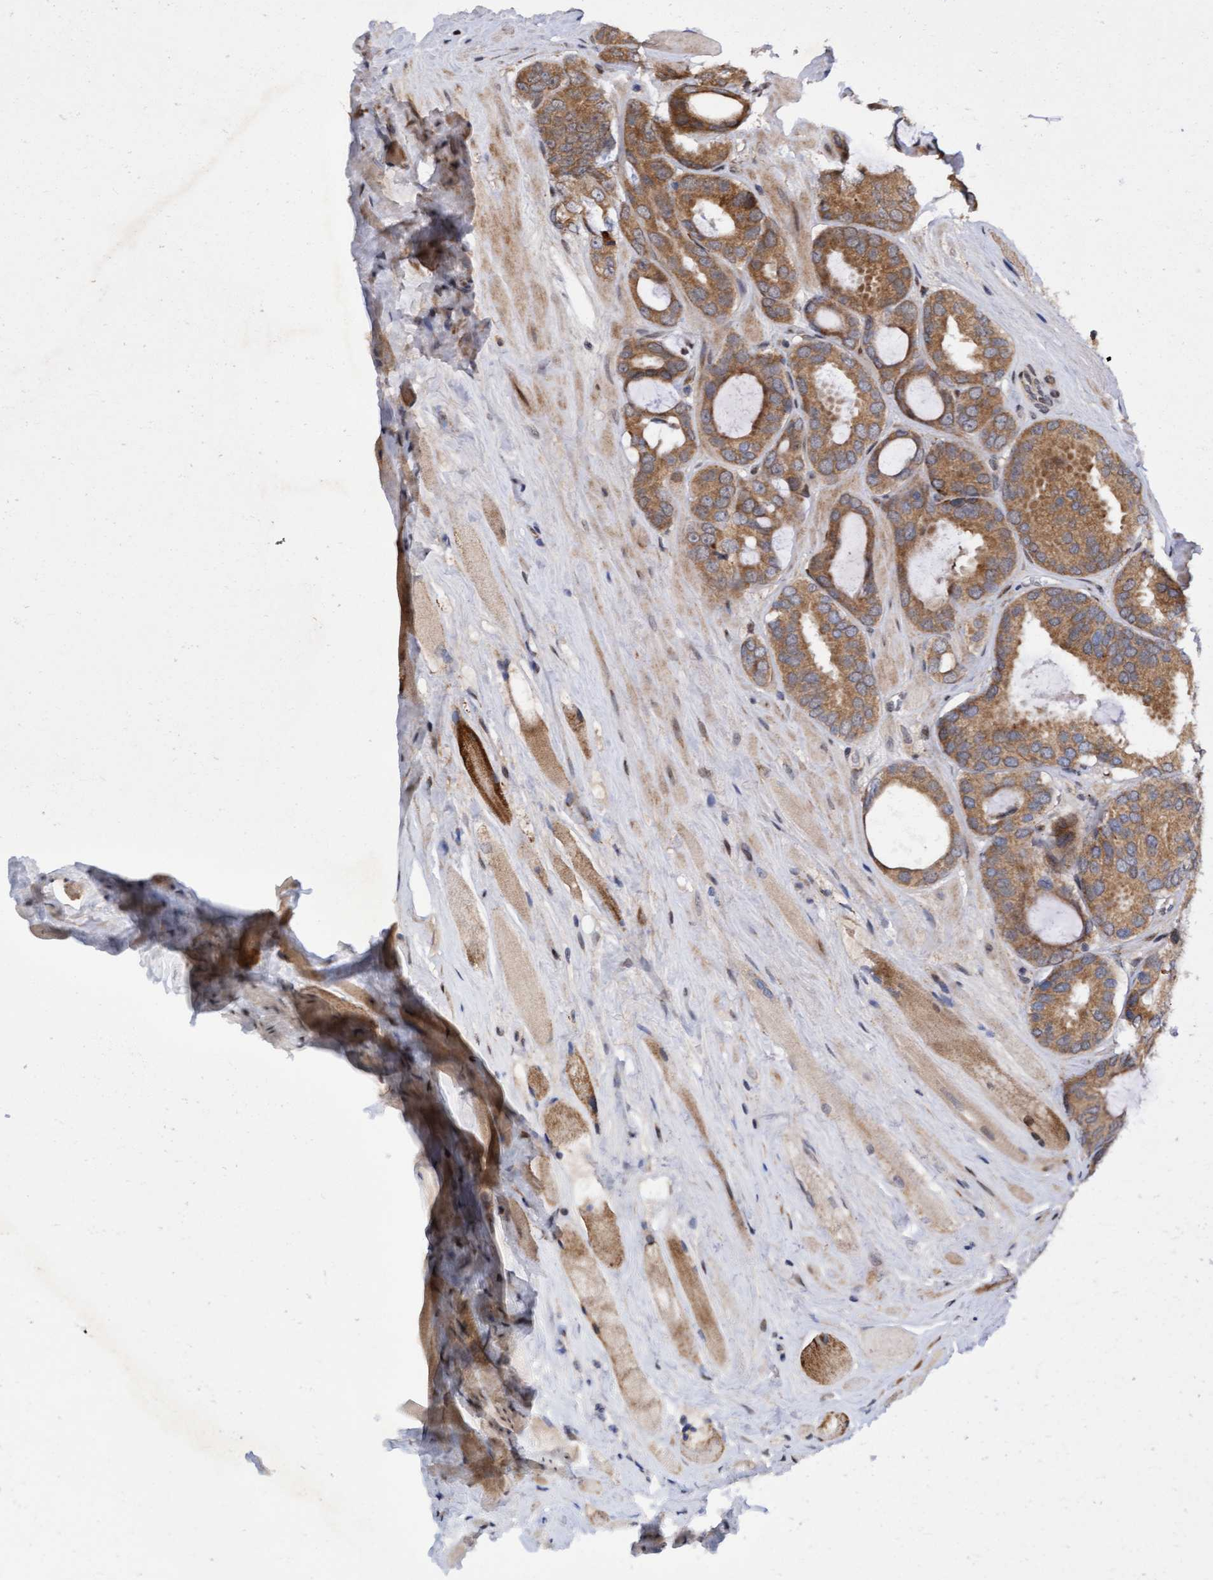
{"staining": {"intensity": "moderate", "quantity": ">75%", "location": "cytoplasmic/membranous"}, "tissue": "prostate cancer", "cell_type": "Tumor cells", "image_type": "cancer", "snomed": [{"axis": "morphology", "description": "Adenocarcinoma, Low grade"}, {"axis": "topography", "description": "Prostate"}], "caption": "Immunohistochemistry (DAB (3,3'-diaminobenzidine)) staining of human prostate cancer displays moderate cytoplasmic/membranous protein staining in about >75% of tumor cells. The staining was performed using DAB to visualize the protein expression in brown, while the nuclei were stained in blue with hematoxylin (Magnification: 20x).", "gene": "TANC2", "patient": {"sex": "male", "age": 69}}